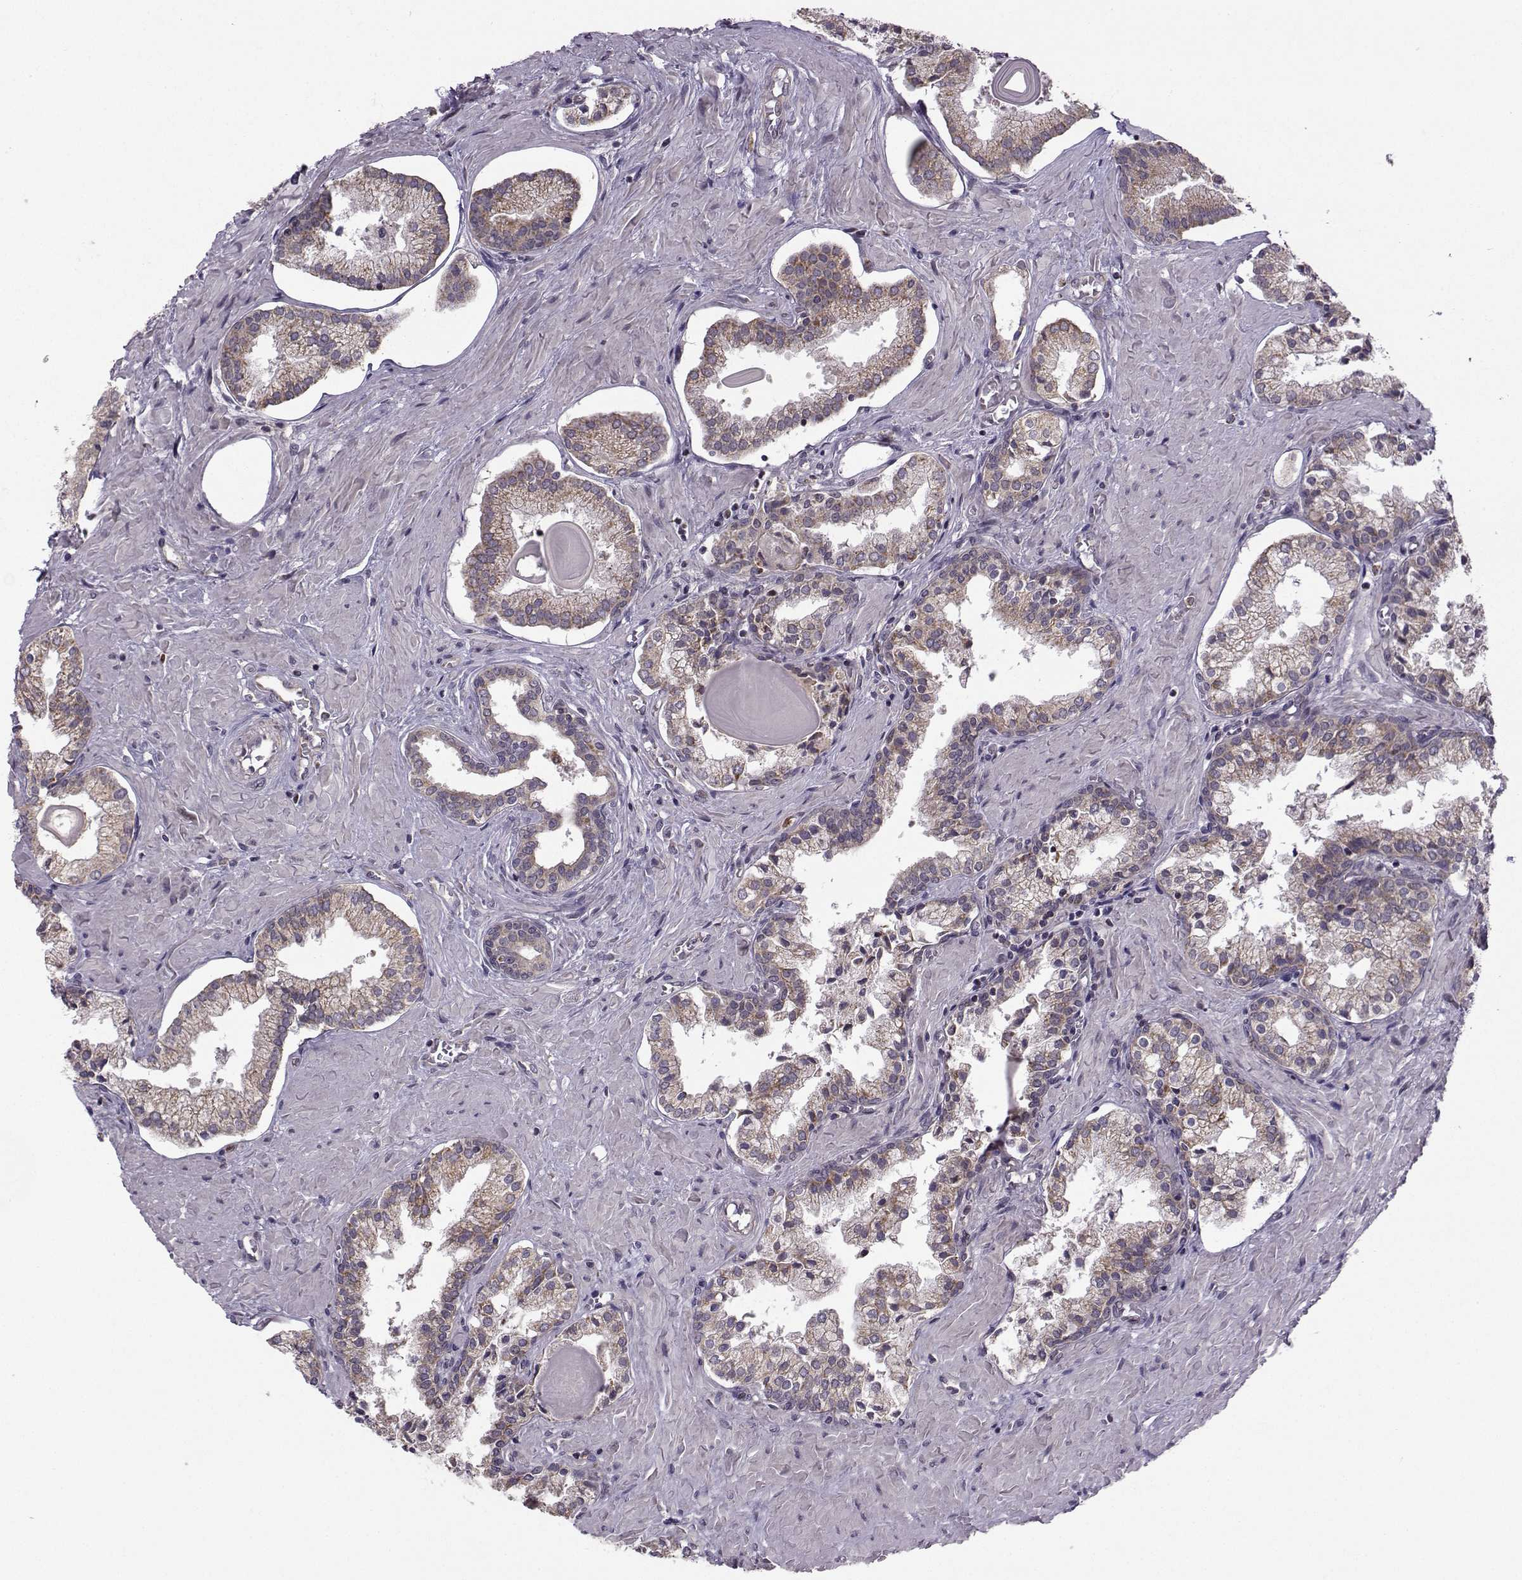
{"staining": {"intensity": "moderate", "quantity": "25%-75%", "location": "cytoplasmic/membranous"}, "tissue": "prostate cancer", "cell_type": "Tumor cells", "image_type": "cancer", "snomed": [{"axis": "morphology", "description": "Adenocarcinoma, NOS"}, {"axis": "topography", "description": "Prostate and seminal vesicle, NOS"}, {"axis": "topography", "description": "Prostate"}], "caption": "Immunohistochemical staining of human prostate cancer shows moderate cytoplasmic/membranous protein positivity in approximately 25%-75% of tumor cells.", "gene": "NECAB3", "patient": {"sex": "male", "age": 44}}